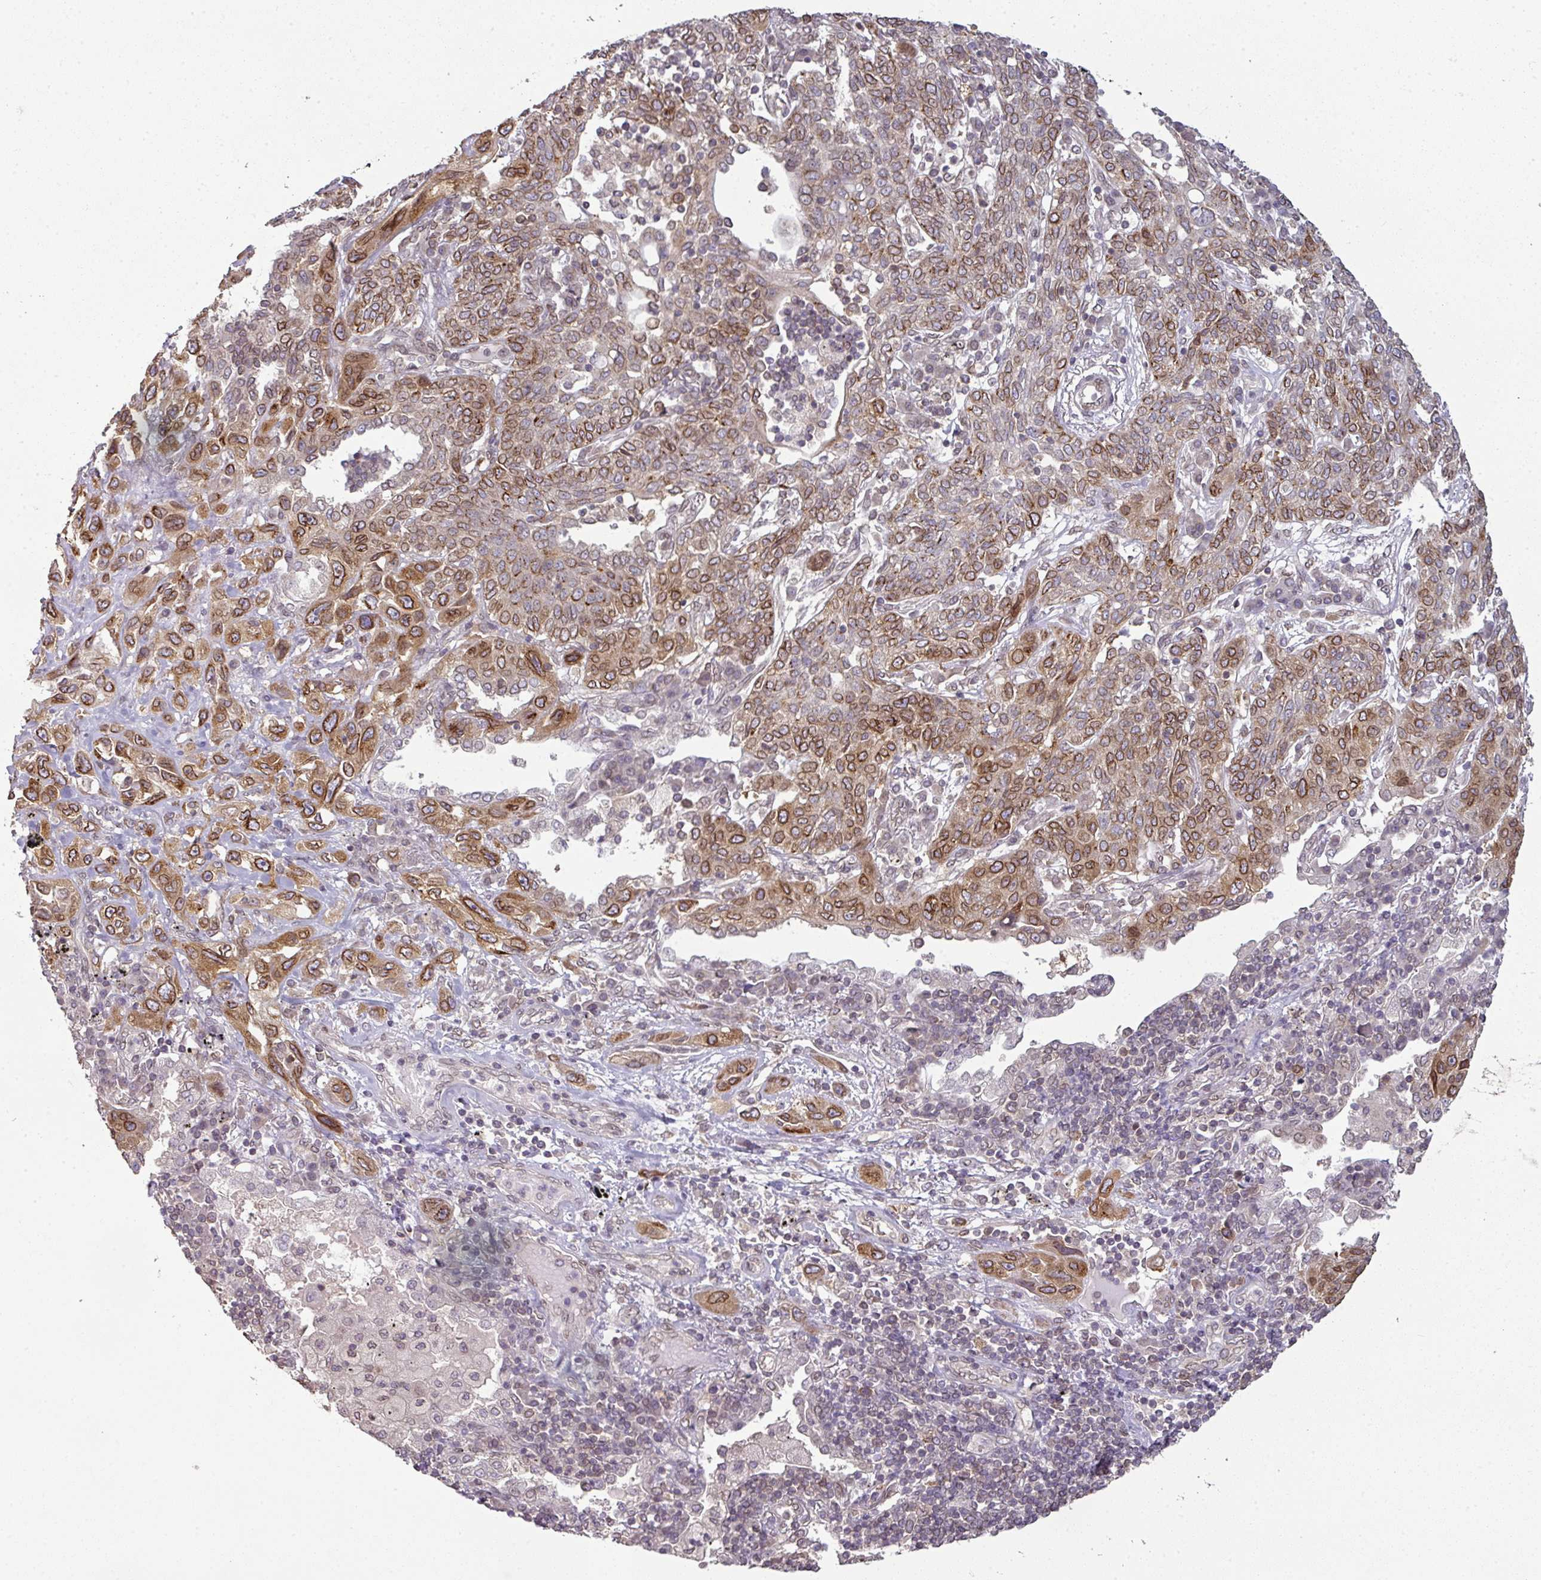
{"staining": {"intensity": "strong", "quantity": "25%-75%", "location": "cytoplasmic/membranous,nuclear"}, "tissue": "lung cancer", "cell_type": "Tumor cells", "image_type": "cancer", "snomed": [{"axis": "morphology", "description": "Squamous cell carcinoma, NOS"}, {"axis": "topography", "description": "Lung"}], "caption": "This image shows IHC staining of human squamous cell carcinoma (lung), with high strong cytoplasmic/membranous and nuclear positivity in about 25%-75% of tumor cells.", "gene": "RANGAP1", "patient": {"sex": "female", "age": 70}}